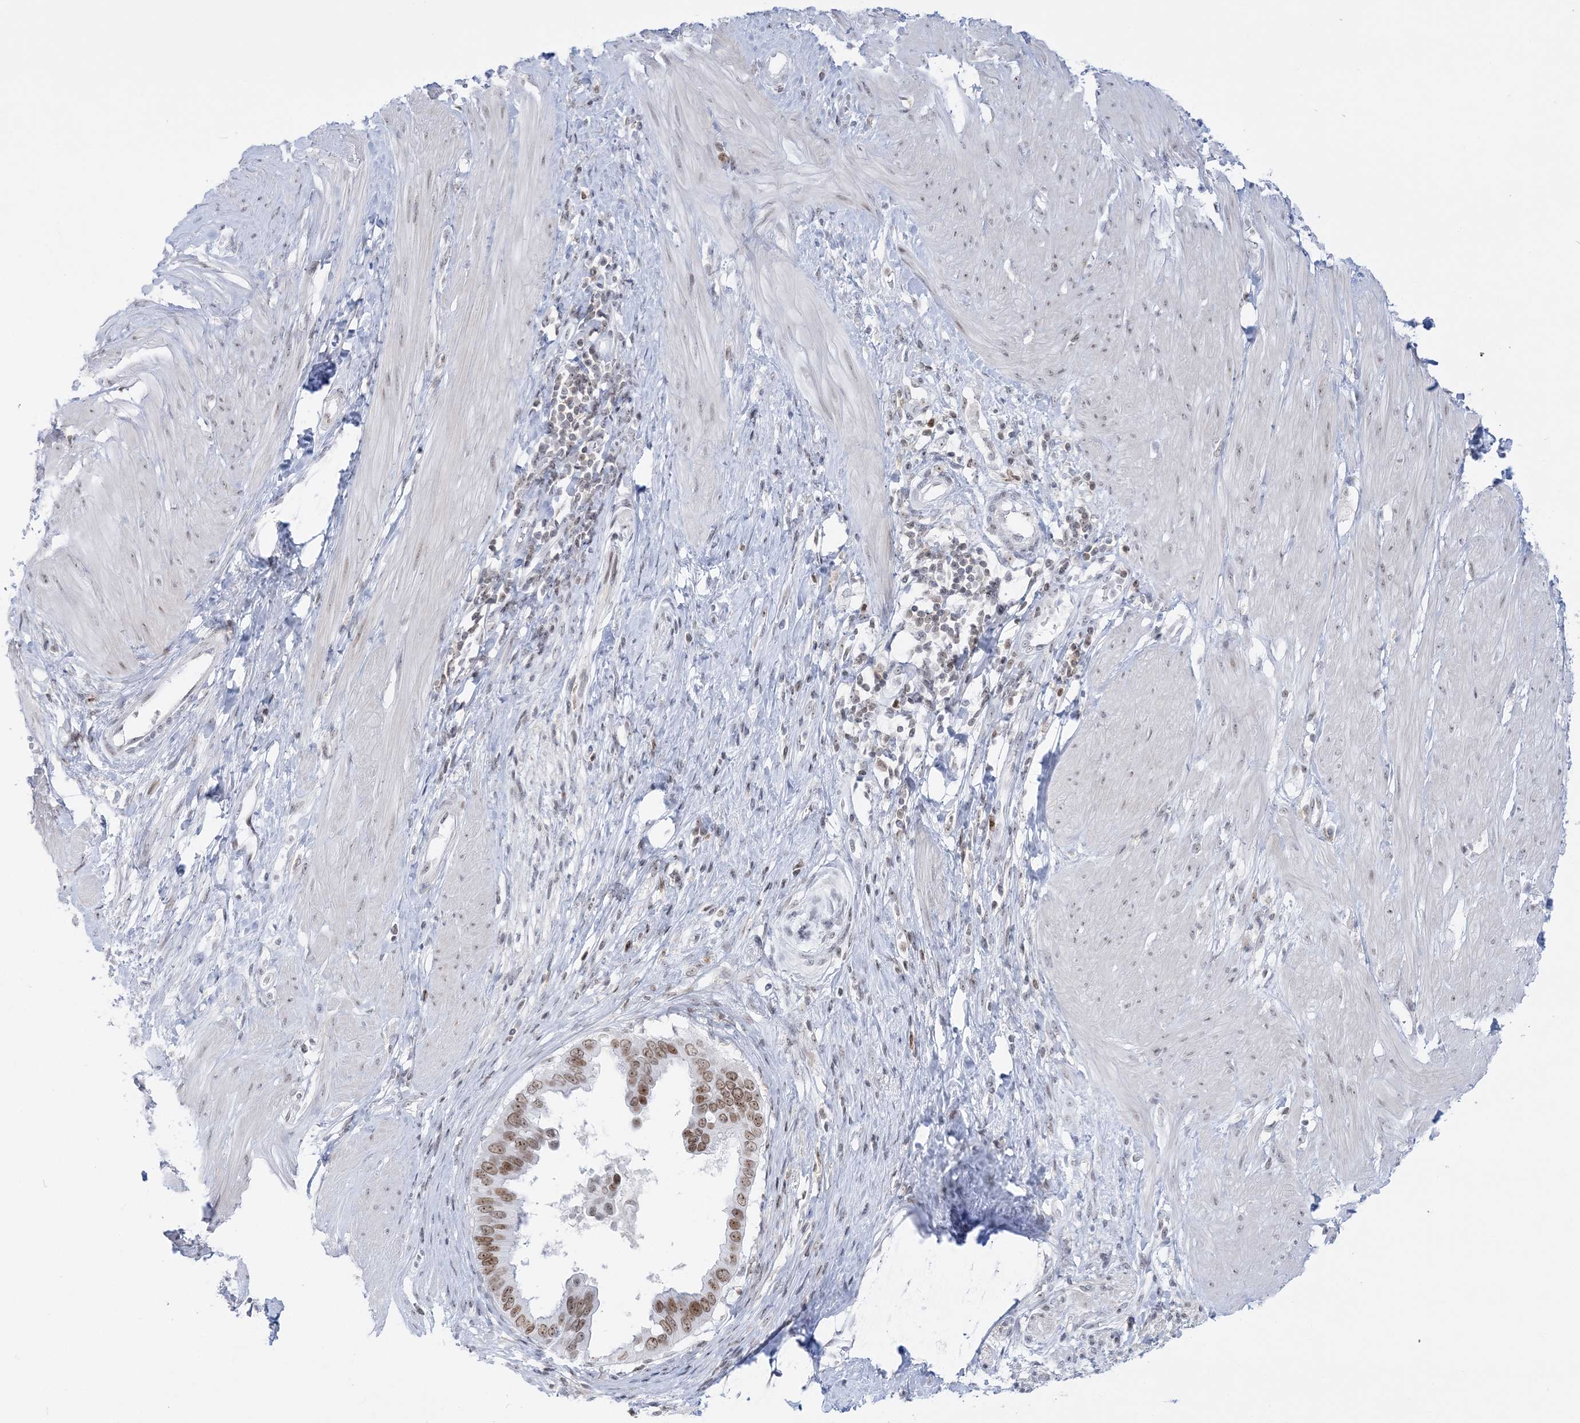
{"staining": {"intensity": "moderate", "quantity": ">75%", "location": "nuclear"}, "tissue": "pancreatic cancer", "cell_type": "Tumor cells", "image_type": "cancer", "snomed": [{"axis": "morphology", "description": "Adenocarcinoma, NOS"}, {"axis": "topography", "description": "Pancreas"}], "caption": "Immunohistochemical staining of human pancreatic cancer (adenocarcinoma) shows medium levels of moderate nuclear staining in approximately >75% of tumor cells.", "gene": "DDX21", "patient": {"sex": "female", "age": 56}}